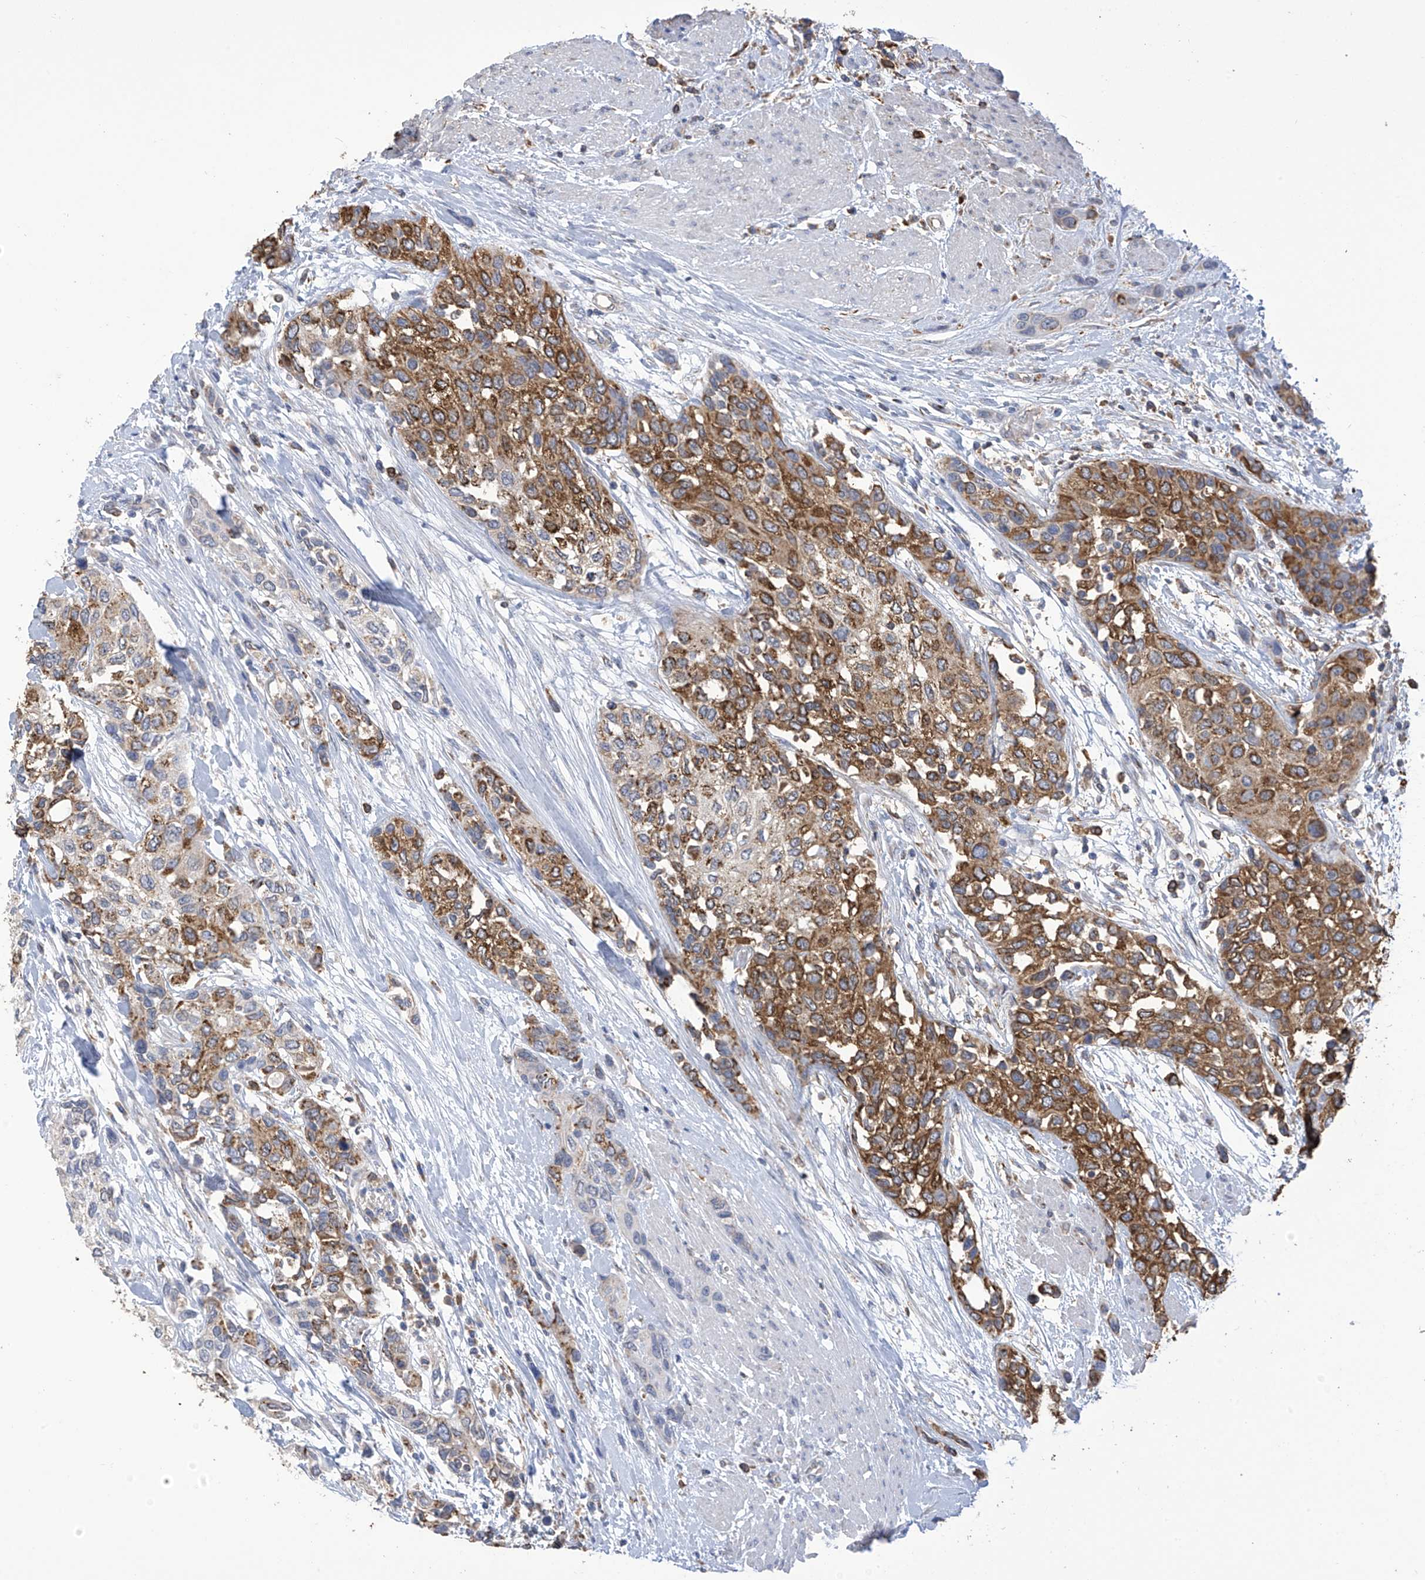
{"staining": {"intensity": "strong", "quantity": "25%-75%", "location": "cytoplasmic/membranous"}, "tissue": "urothelial cancer", "cell_type": "Tumor cells", "image_type": "cancer", "snomed": [{"axis": "morphology", "description": "Normal tissue, NOS"}, {"axis": "morphology", "description": "Urothelial carcinoma, High grade"}, {"axis": "topography", "description": "Vascular tissue"}, {"axis": "topography", "description": "Urinary bladder"}], "caption": "Immunohistochemical staining of human urothelial cancer reveals high levels of strong cytoplasmic/membranous protein staining in about 25%-75% of tumor cells.", "gene": "OGT", "patient": {"sex": "female", "age": 56}}